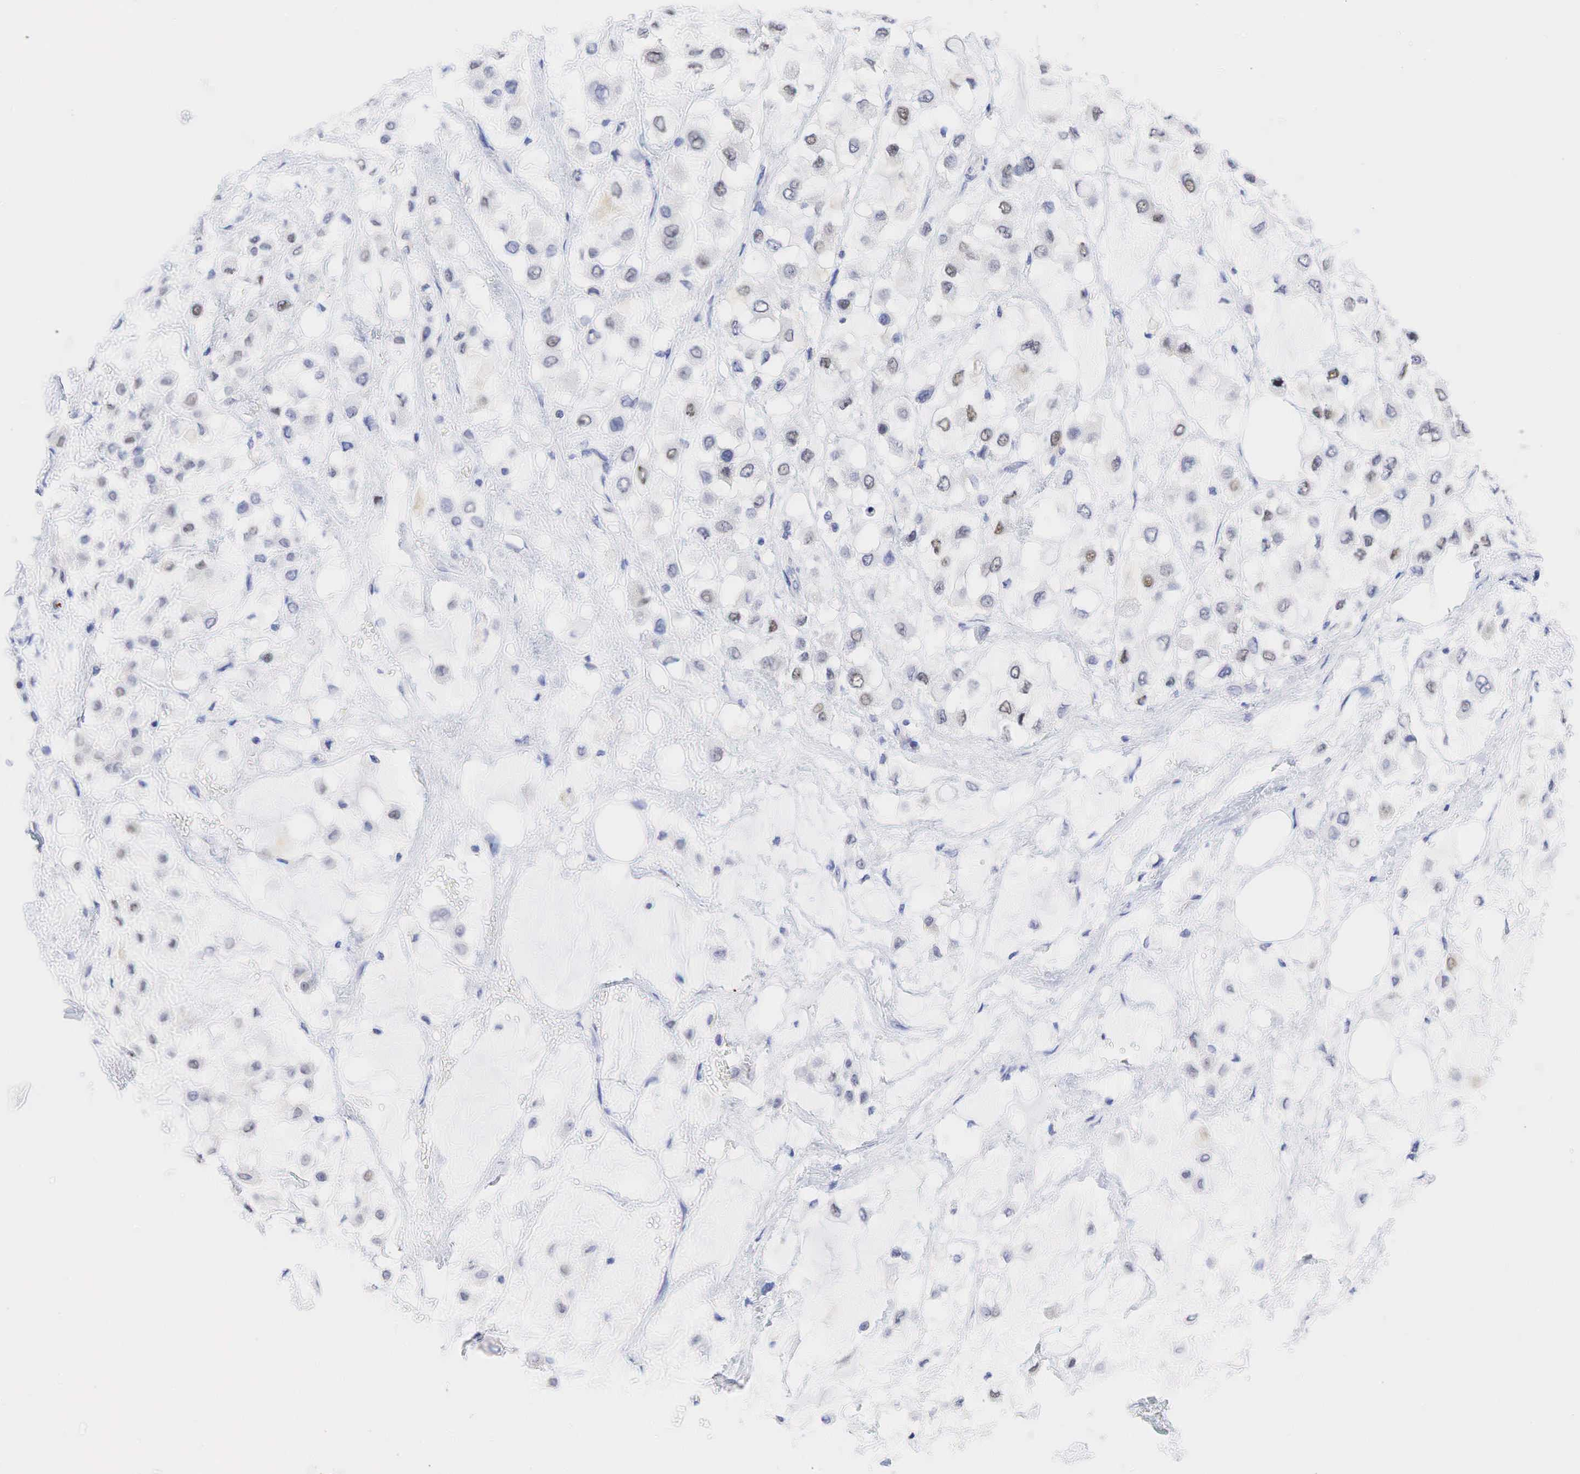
{"staining": {"intensity": "weak", "quantity": "<25%", "location": "nuclear"}, "tissue": "breast cancer", "cell_type": "Tumor cells", "image_type": "cancer", "snomed": [{"axis": "morphology", "description": "Lobular carcinoma"}, {"axis": "topography", "description": "Breast"}], "caption": "Tumor cells are negative for brown protein staining in breast lobular carcinoma.", "gene": "AR", "patient": {"sex": "female", "age": 85}}